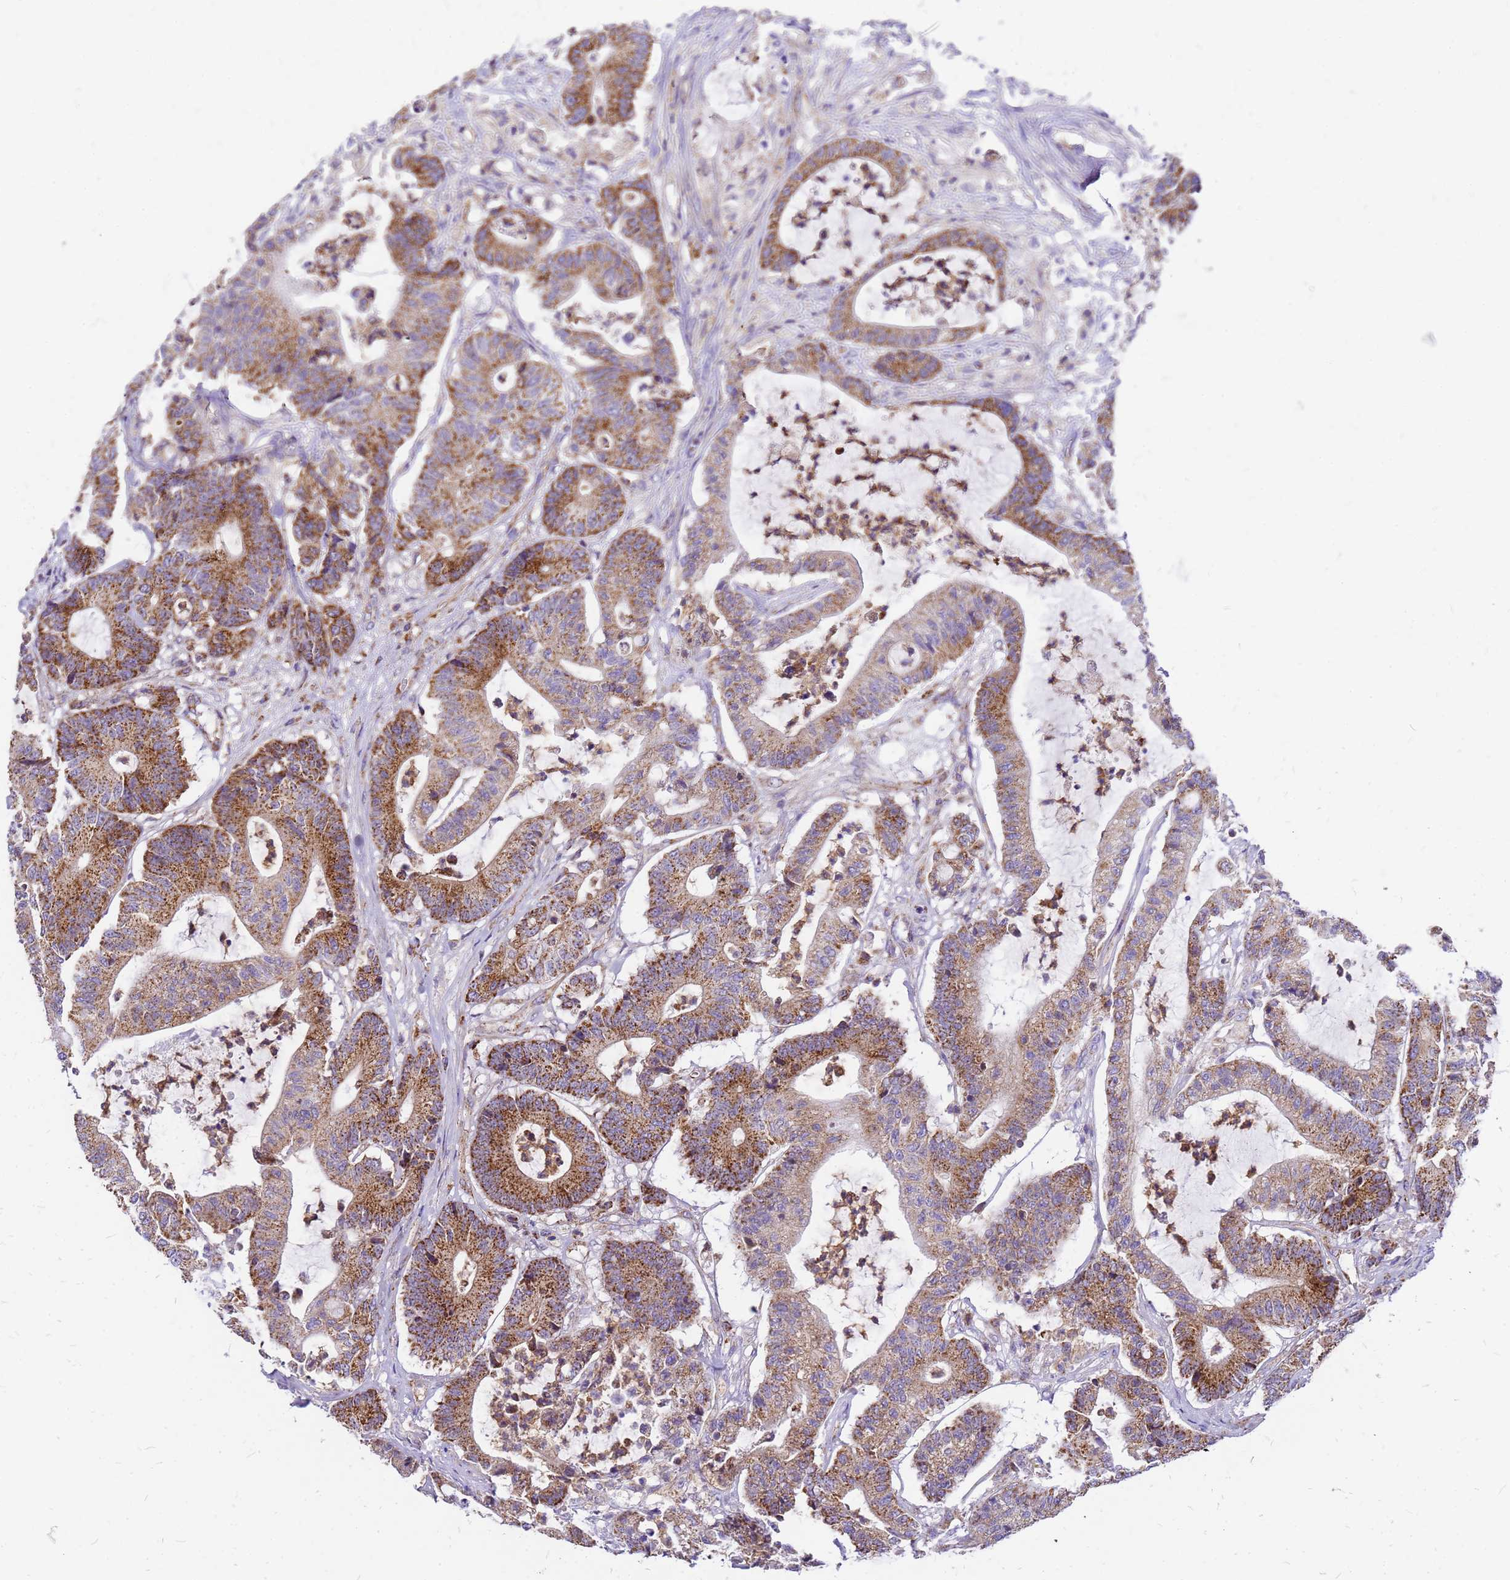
{"staining": {"intensity": "moderate", "quantity": ">75%", "location": "cytoplasmic/membranous"}, "tissue": "colorectal cancer", "cell_type": "Tumor cells", "image_type": "cancer", "snomed": [{"axis": "morphology", "description": "Adenocarcinoma, NOS"}, {"axis": "topography", "description": "Colon"}], "caption": "Human colorectal cancer stained for a protein (brown) displays moderate cytoplasmic/membranous positive positivity in approximately >75% of tumor cells.", "gene": "MRPS26", "patient": {"sex": "female", "age": 84}}